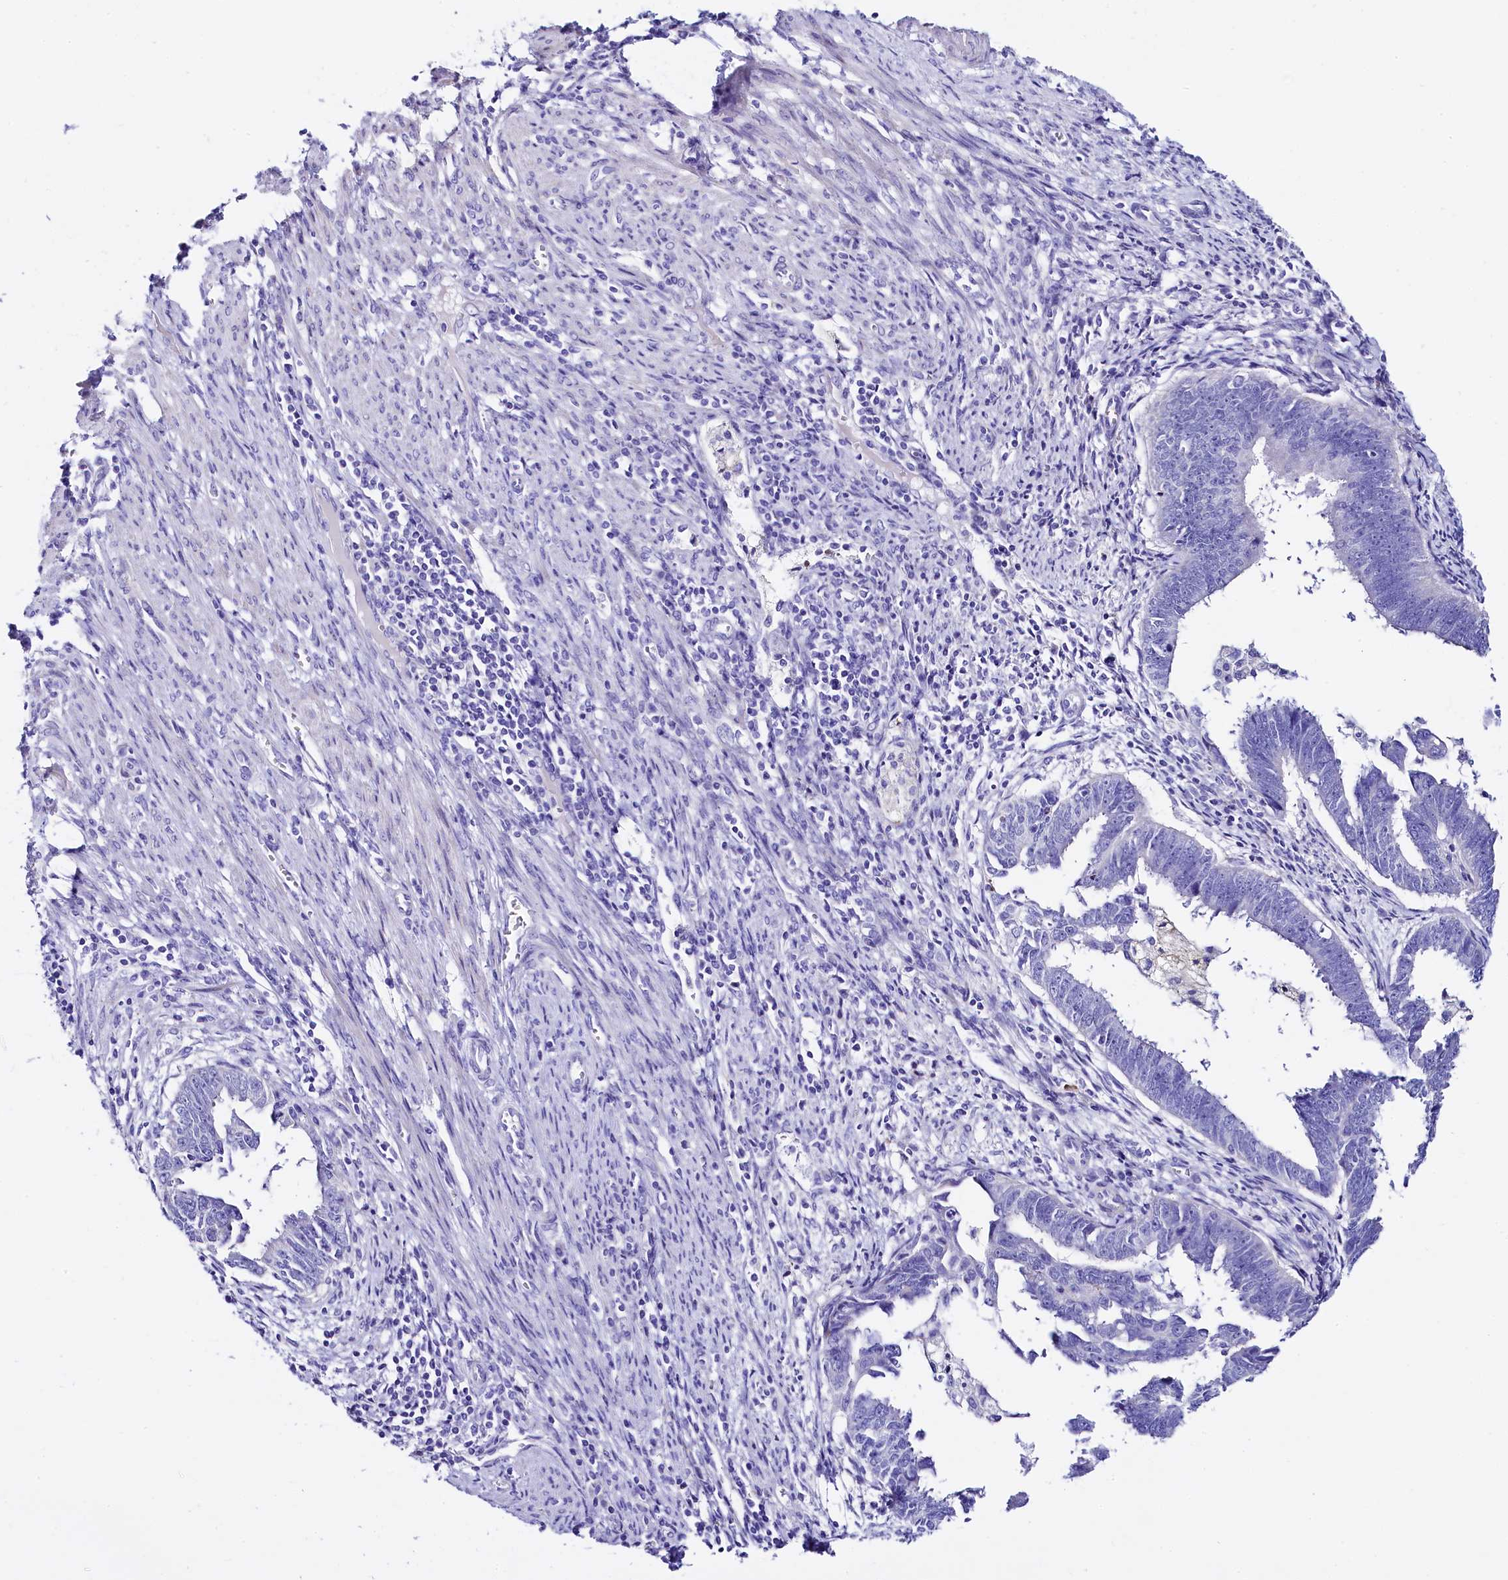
{"staining": {"intensity": "negative", "quantity": "none", "location": "none"}, "tissue": "endometrial cancer", "cell_type": "Tumor cells", "image_type": "cancer", "snomed": [{"axis": "morphology", "description": "Adenocarcinoma, NOS"}, {"axis": "topography", "description": "Endometrium"}], "caption": "Tumor cells are negative for brown protein staining in adenocarcinoma (endometrial).", "gene": "RBP3", "patient": {"sex": "female", "age": 75}}